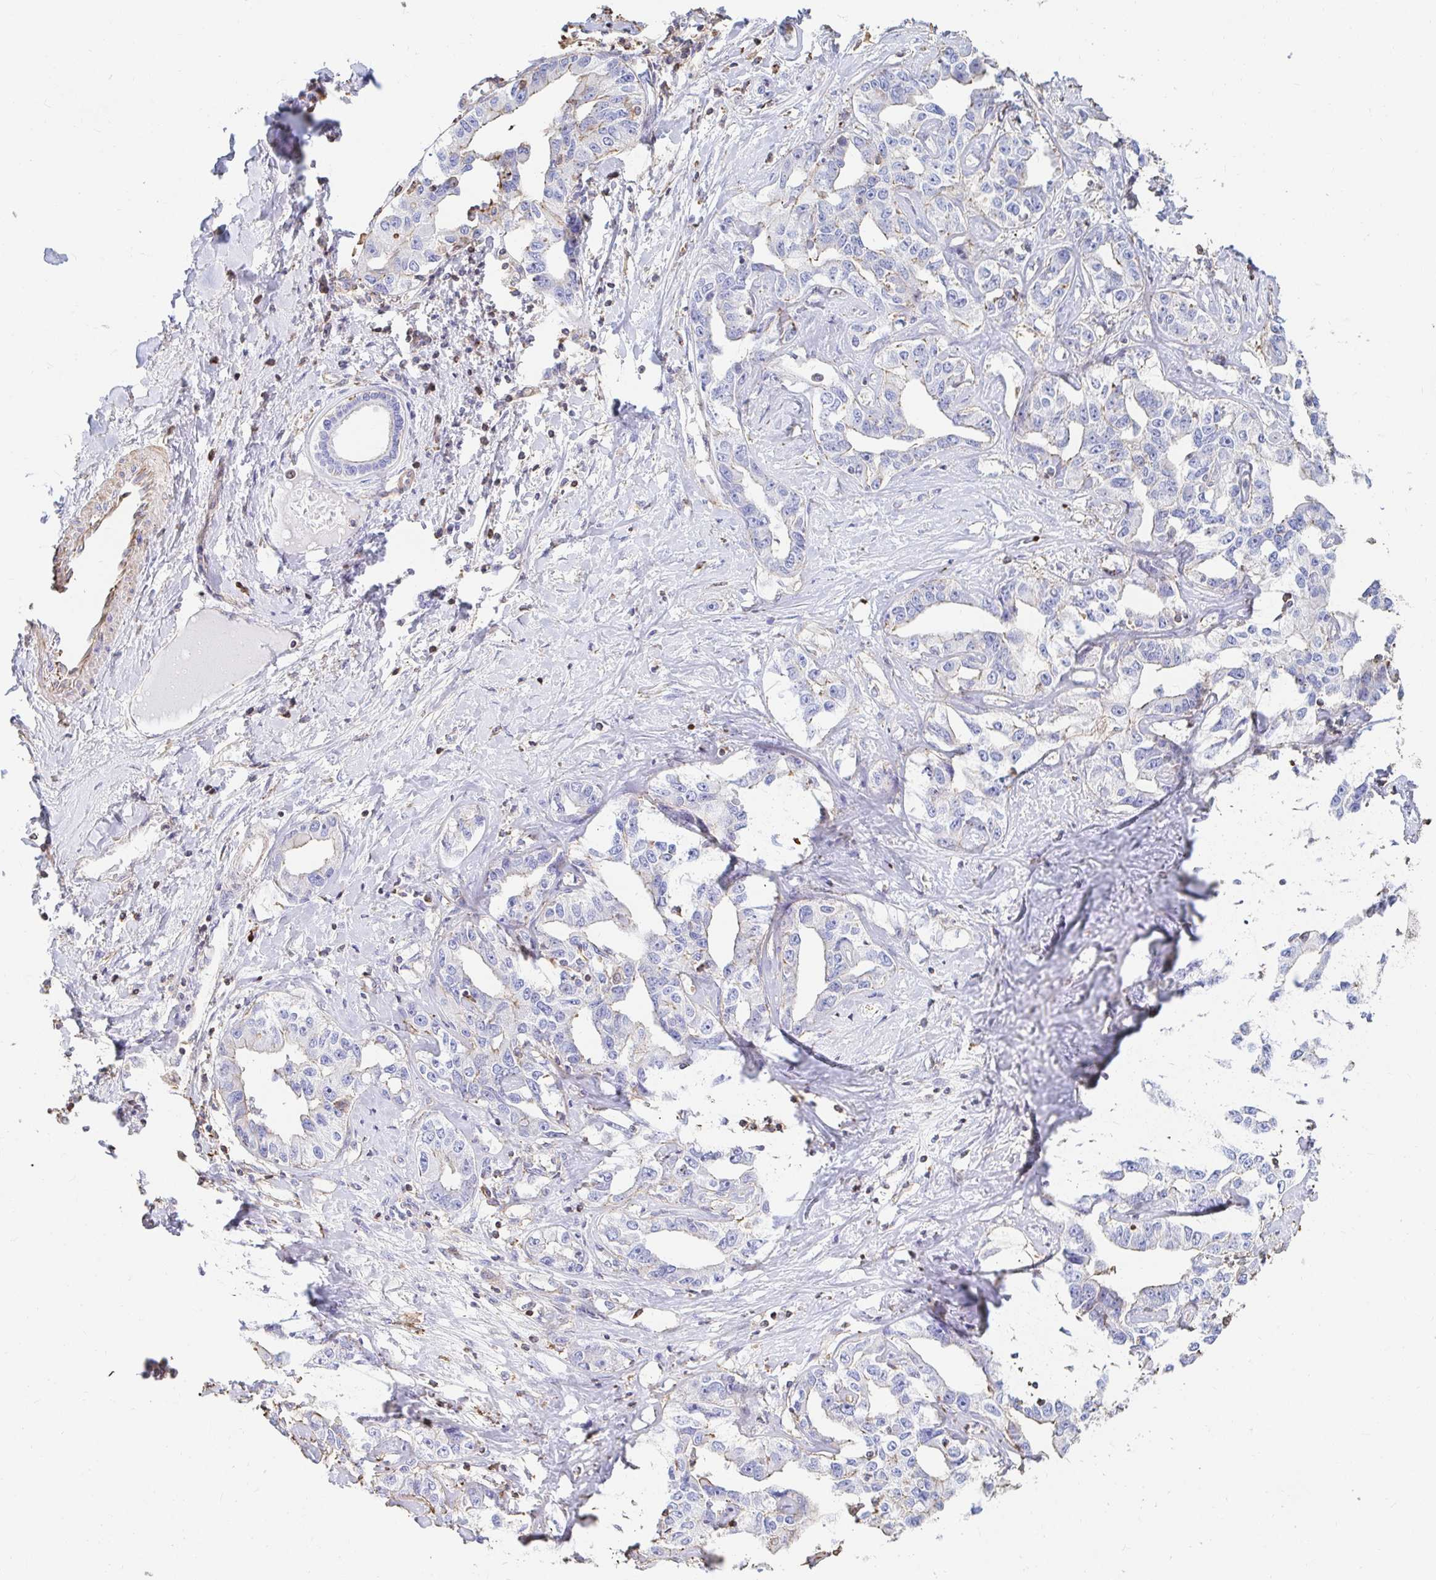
{"staining": {"intensity": "negative", "quantity": "none", "location": "none"}, "tissue": "liver cancer", "cell_type": "Tumor cells", "image_type": "cancer", "snomed": [{"axis": "morphology", "description": "Cholangiocarcinoma"}, {"axis": "topography", "description": "Liver"}], "caption": "Histopathology image shows no significant protein expression in tumor cells of liver cholangiocarcinoma.", "gene": "PTPN14", "patient": {"sex": "male", "age": 59}}